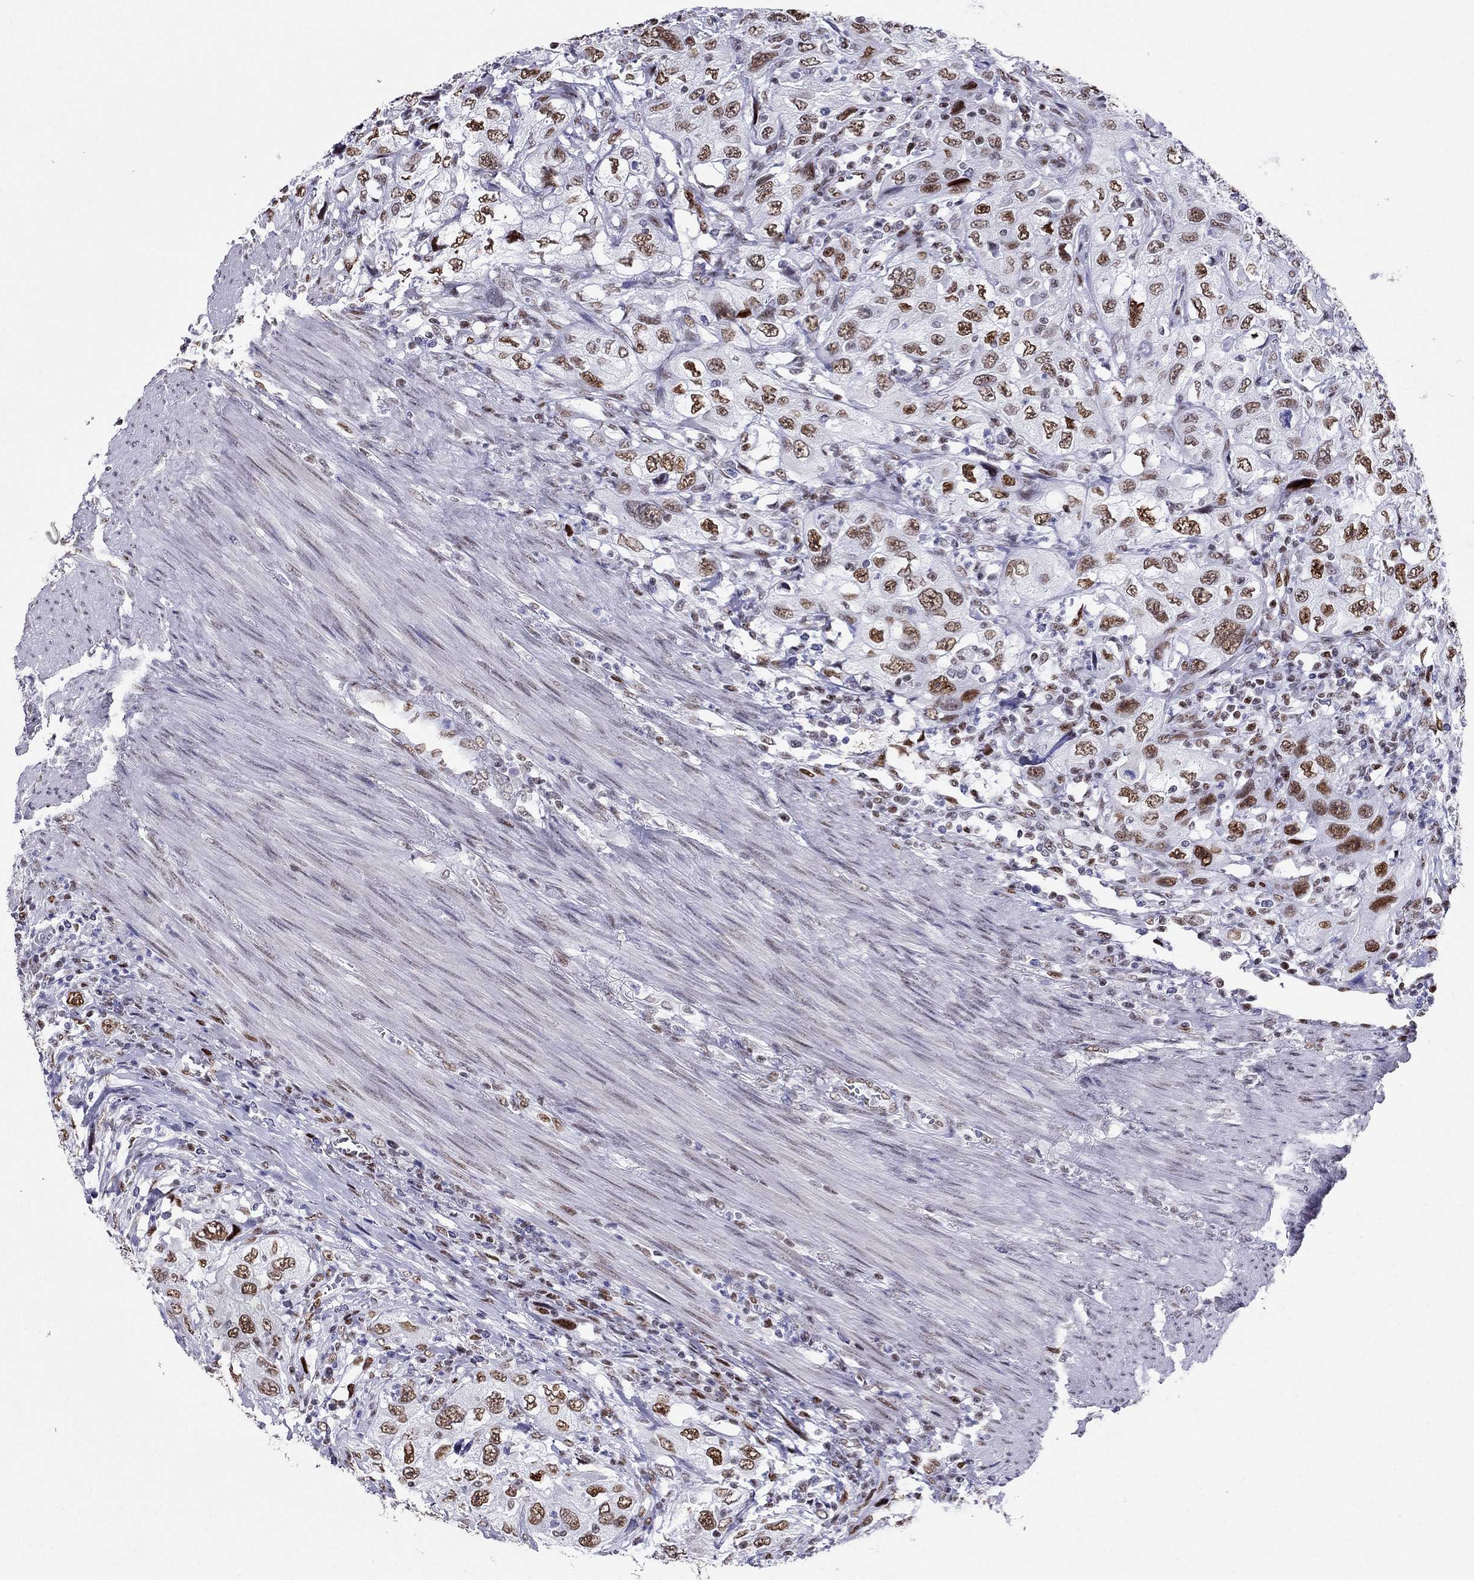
{"staining": {"intensity": "strong", "quantity": "25%-75%", "location": "nuclear"}, "tissue": "urothelial cancer", "cell_type": "Tumor cells", "image_type": "cancer", "snomed": [{"axis": "morphology", "description": "Urothelial carcinoma, High grade"}, {"axis": "topography", "description": "Urinary bladder"}], "caption": "A brown stain shows strong nuclear positivity of a protein in urothelial cancer tumor cells. Using DAB (3,3'-diaminobenzidine) (brown) and hematoxylin (blue) stains, captured at high magnification using brightfield microscopy.", "gene": "PPM1G", "patient": {"sex": "male", "age": 76}}